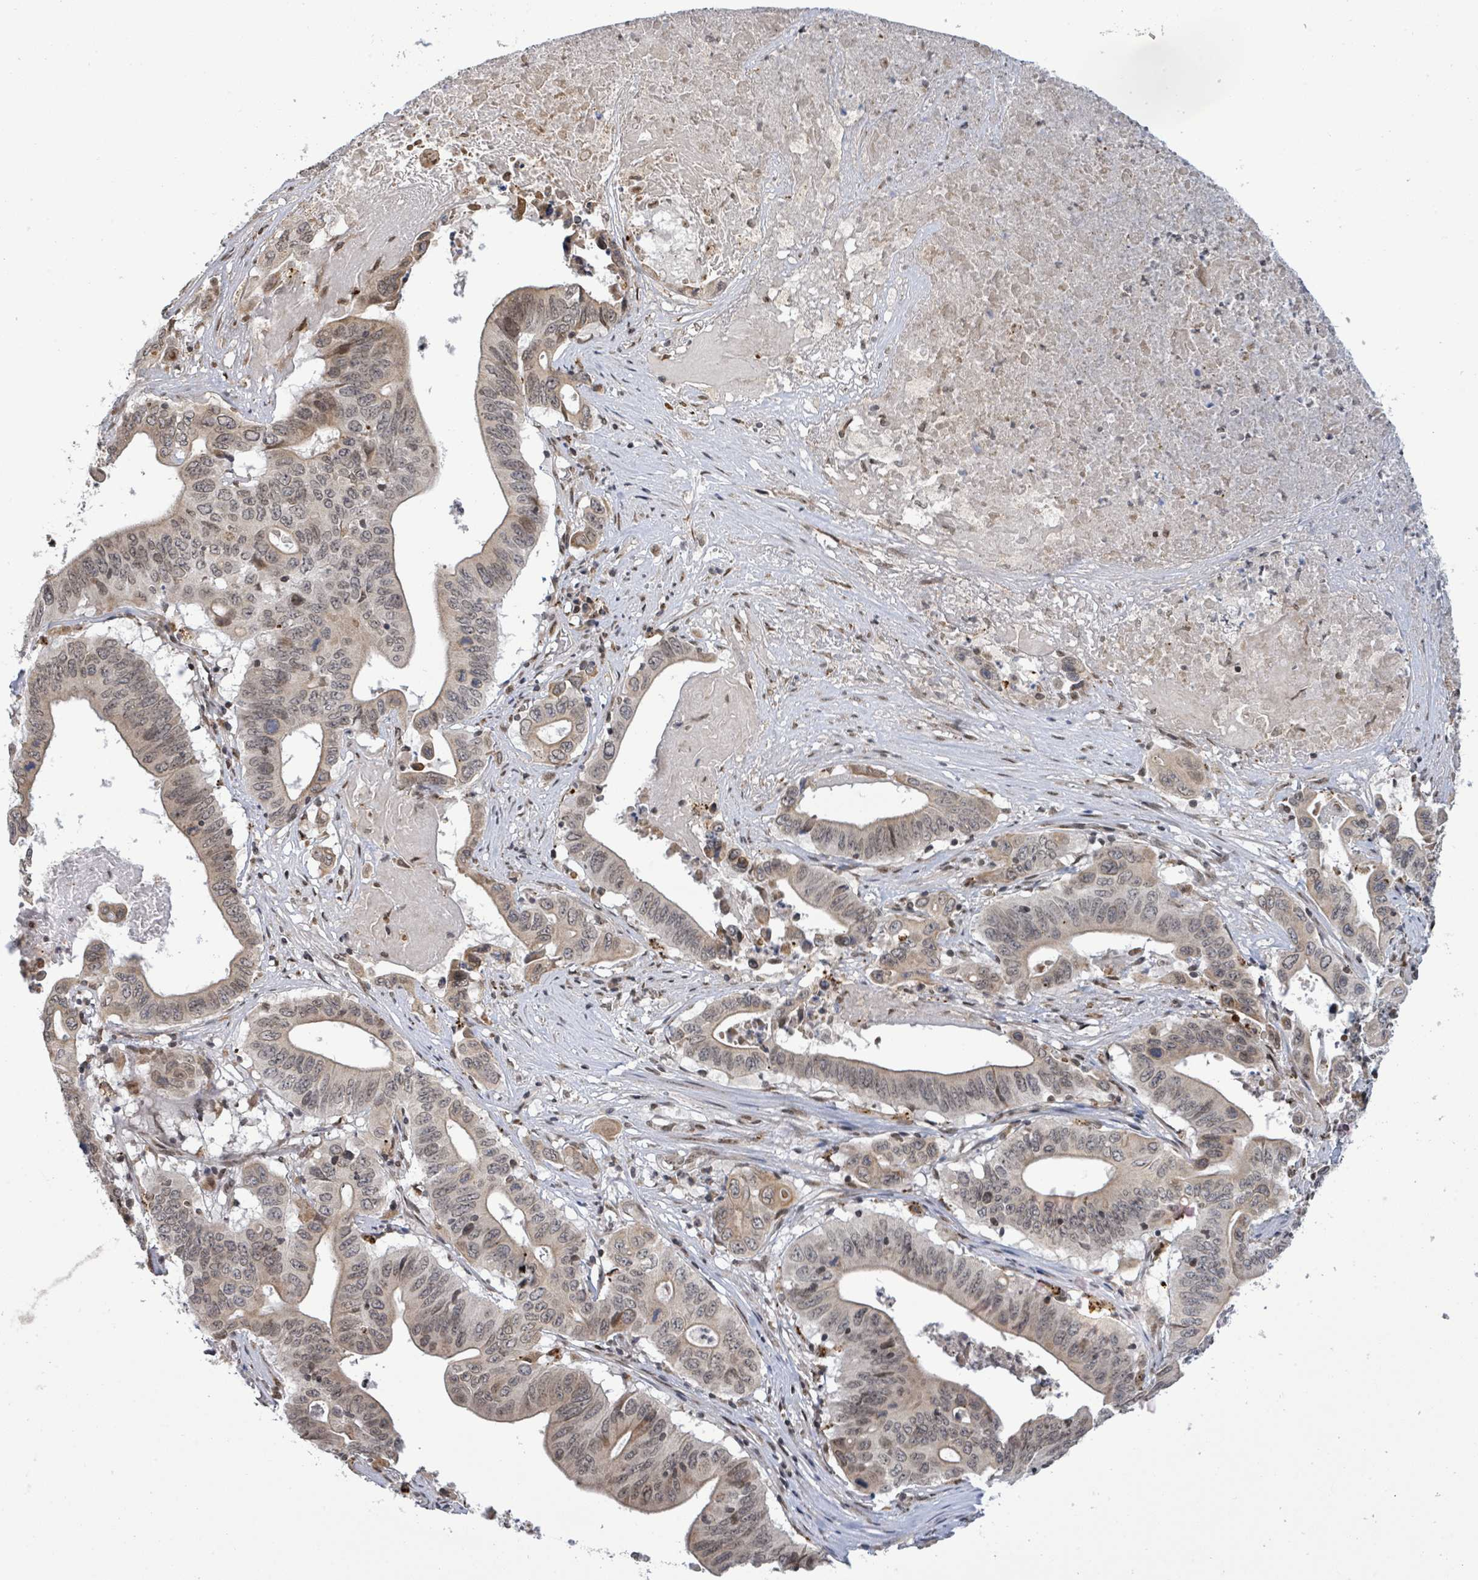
{"staining": {"intensity": "weak", "quantity": ">75%", "location": "cytoplasmic/membranous,nuclear"}, "tissue": "lung cancer", "cell_type": "Tumor cells", "image_type": "cancer", "snomed": [{"axis": "morphology", "description": "Adenocarcinoma, NOS"}, {"axis": "topography", "description": "Lung"}], "caption": "A photomicrograph showing weak cytoplasmic/membranous and nuclear staining in approximately >75% of tumor cells in lung adenocarcinoma, as visualized by brown immunohistochemical staining.", "gene": "SBF2", "patient": {"sex": "female", "age": 60}}